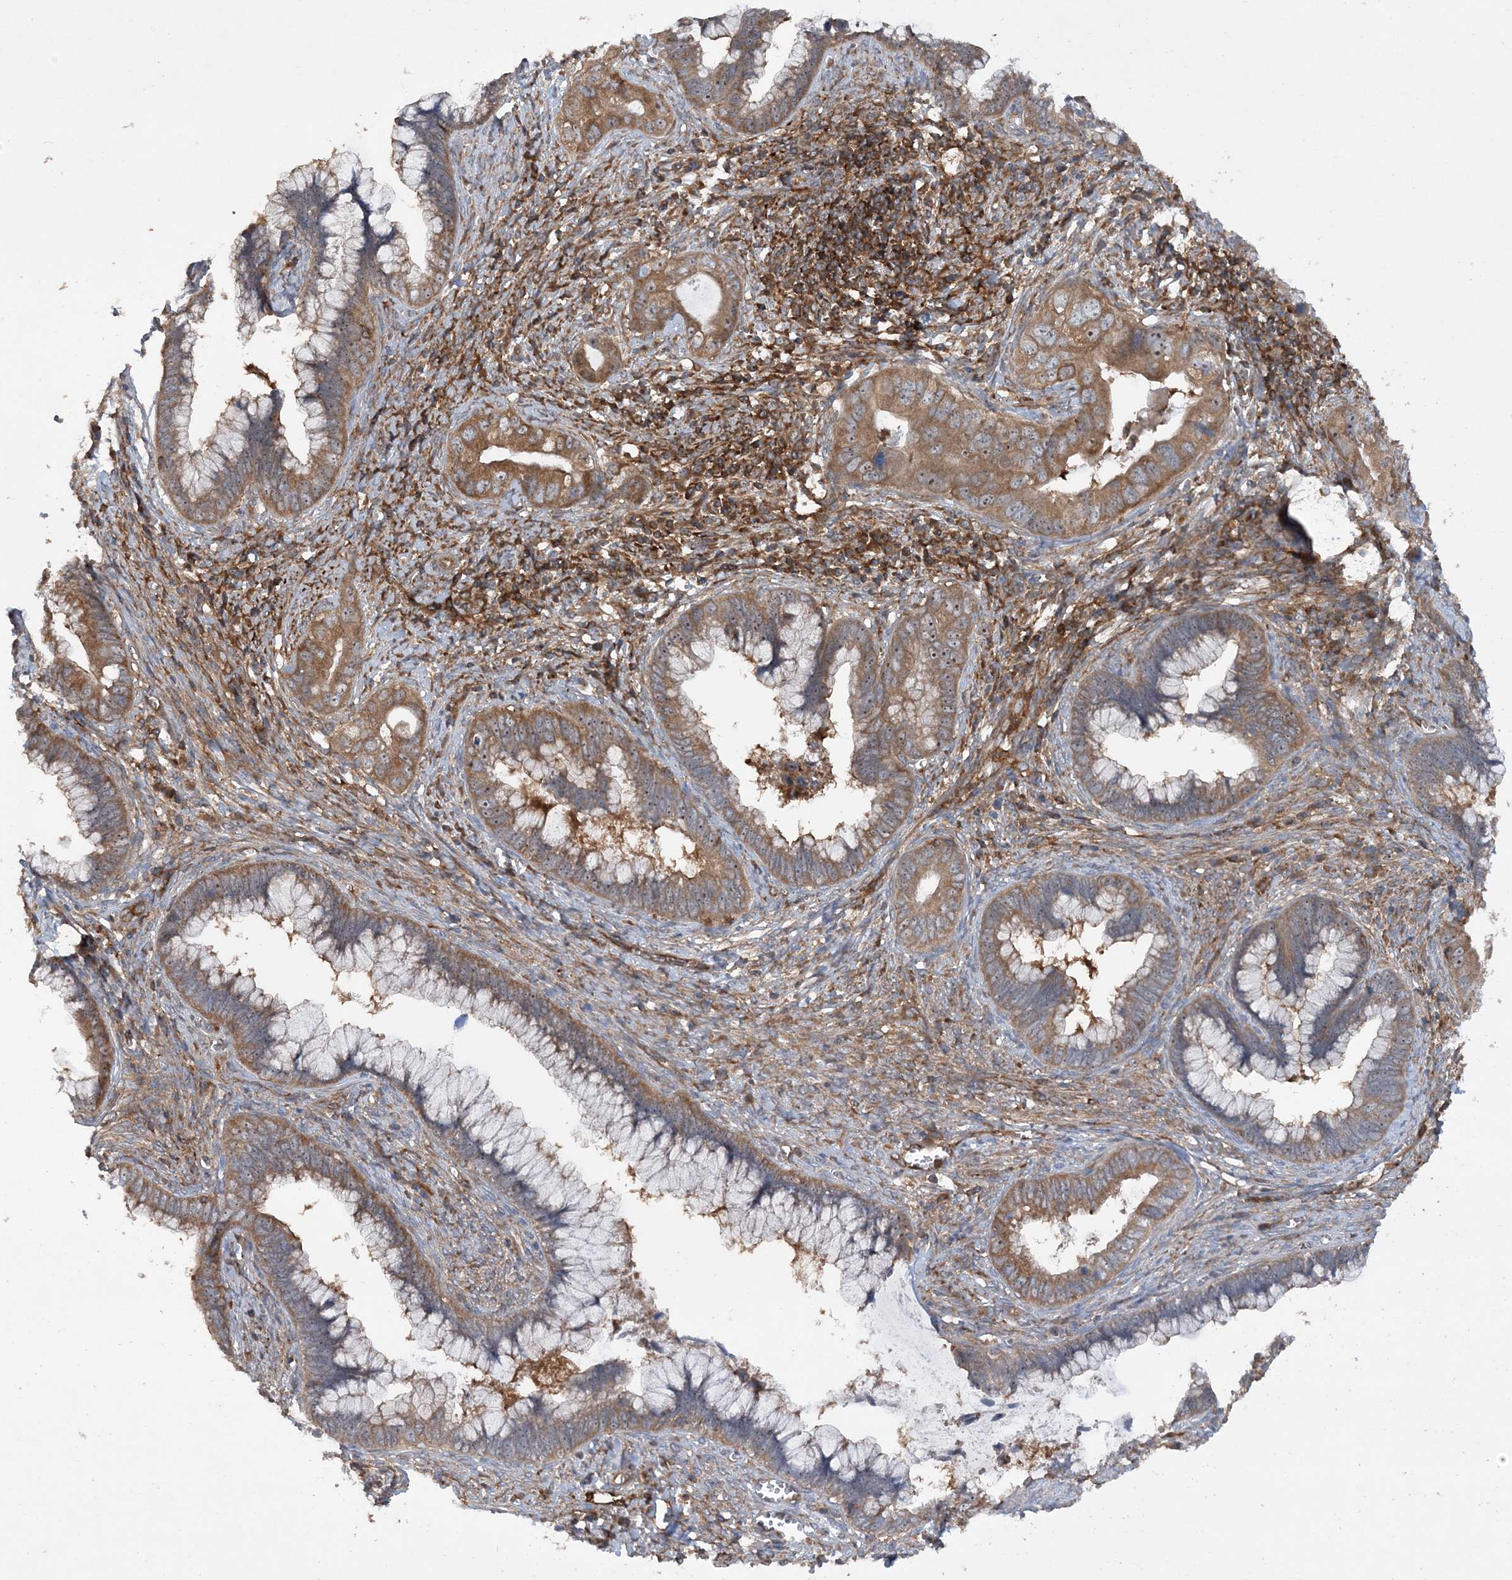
{"staining": {"intensity": "moderate", "quantity": "25%-75%", "location": "cytoplasmic/membranous"}, "tissue": "cervical cancer", "cell_type": "Tumor cells", "image_type": "cancer", "snomed": [{"axis": "morphology", "description": "Adenocarcinoma, NOS"}, {"axis": "topography", "description": "Cervix"}], "caption": "Moderate cytoplasmic/membranous expression is appreciated in approximately 25%-75% of tumor cells in cervical adenocarcinoma. (DAB IHC, brown staining for protein, blue staining for nuclei).", "gene": "ACAP2", "patient": {"sex": "female", "age": 44}}